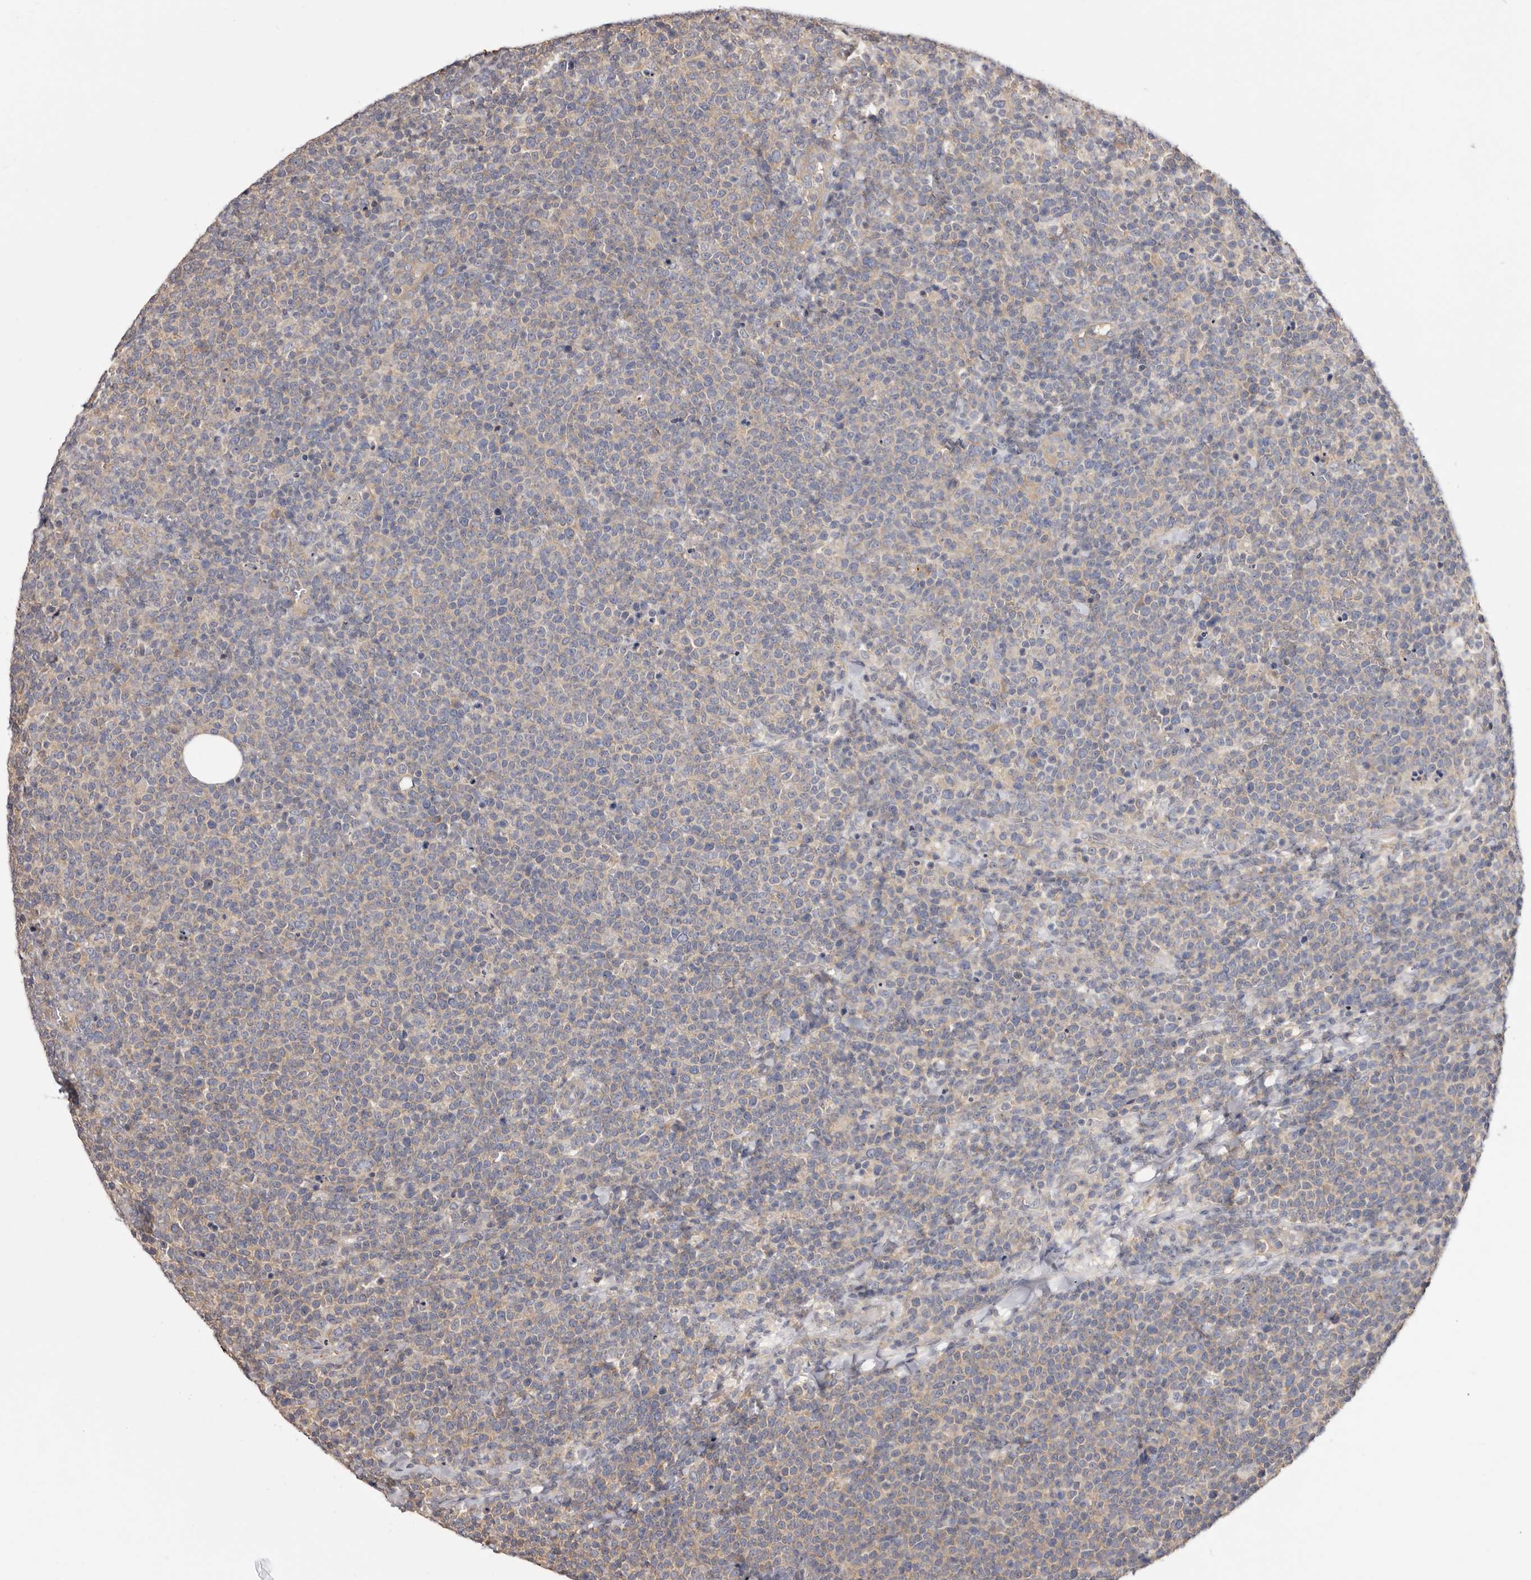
{"staining": {"intensity": "negative", "quantity": "none", "location": "none"}, "tissue": "lymphoma", "cell_type": "Tumor cells", "image_type": "cancer", "snomed": [{"axis": "morphology", "description": "Malignant lymphoma, non-Hodgkin's type, High grade"}, {"axis": "topography", "description": "Lymph node"}], "caption": "This is an IHC photomicrograph of malignant lymphoma, non-Hodgkin's type (high-grade). There is no expression in tumor cells.", "gene": "FAM167B", "patient": {"sex": "male", "age": 61}}